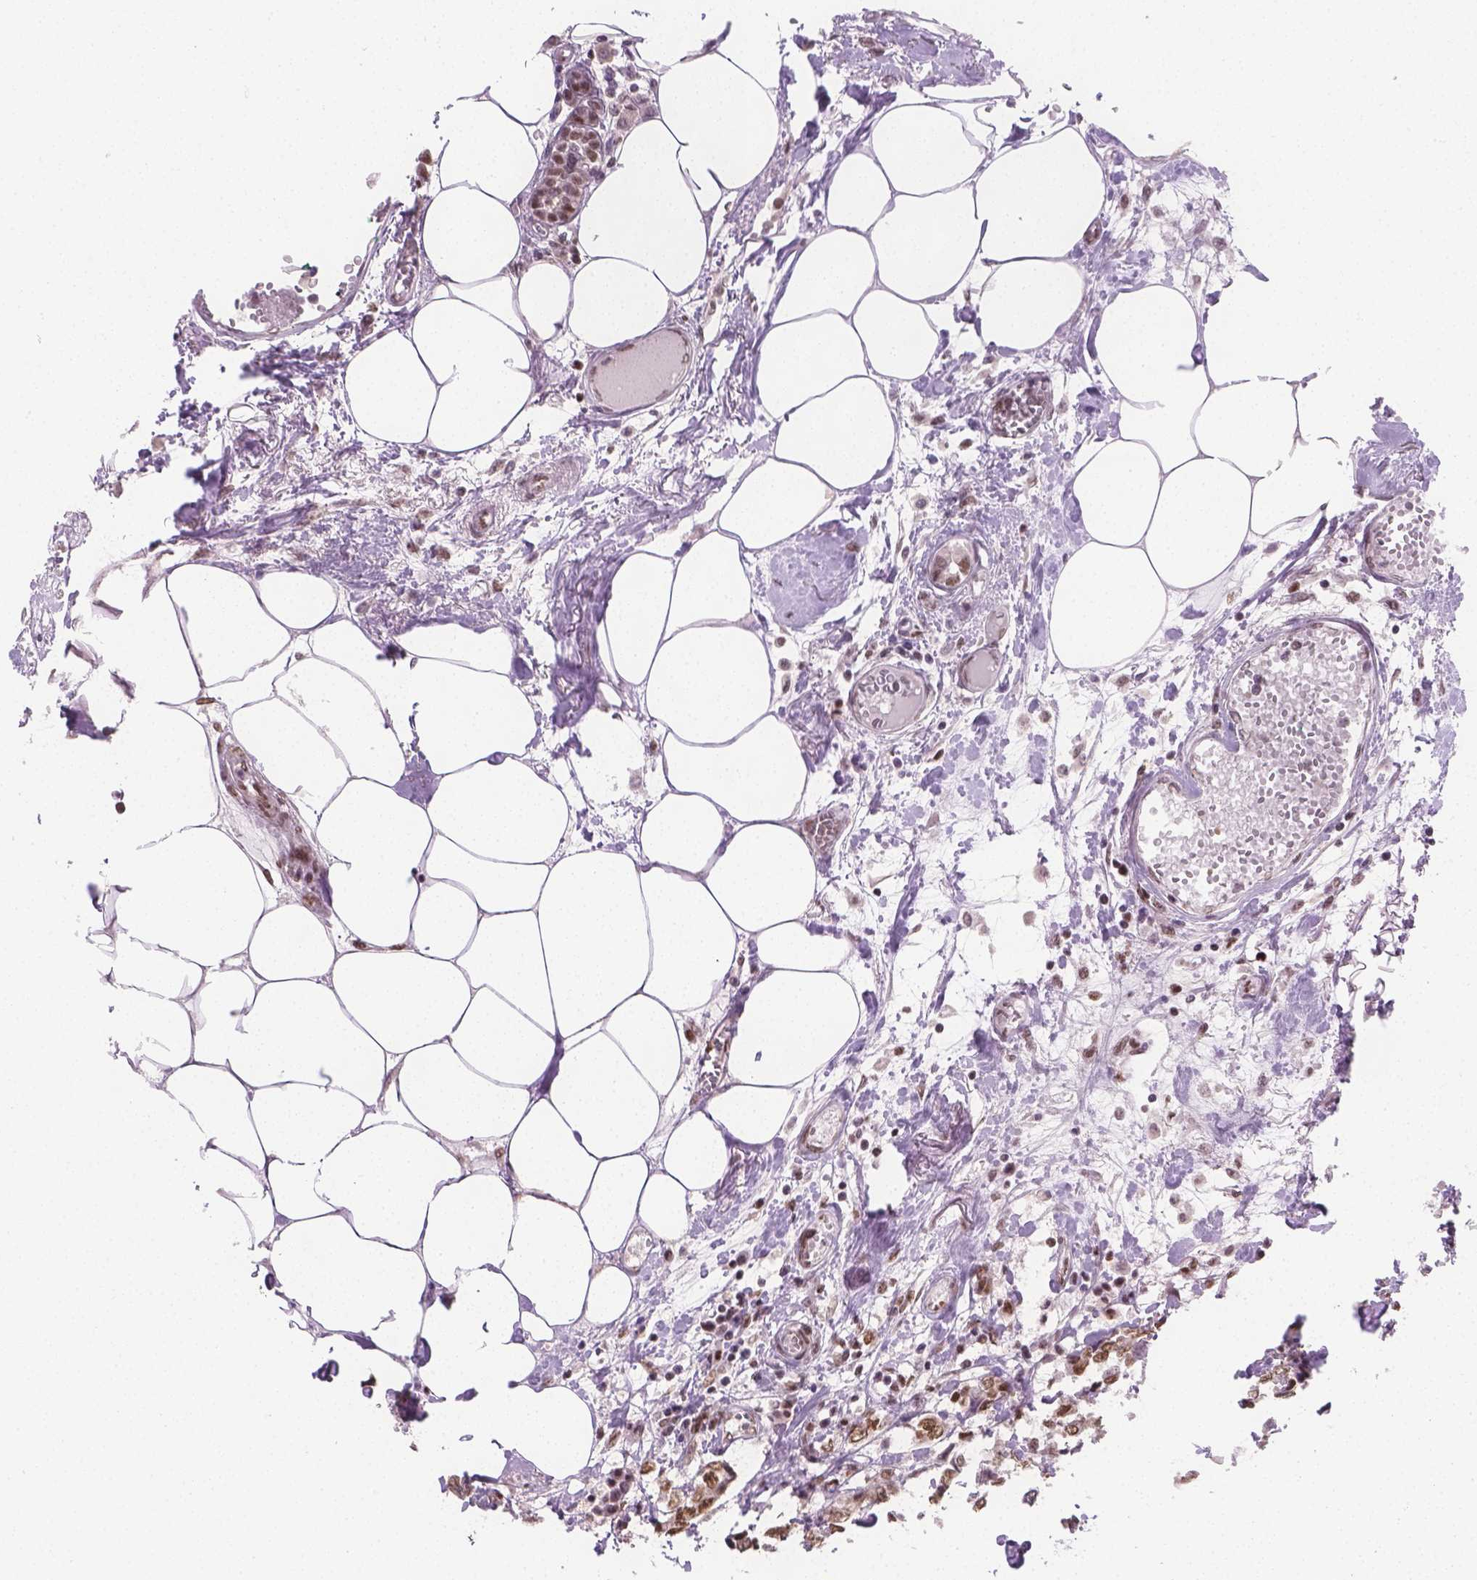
{"staining": {"intensity": "moderate", "quantity": ">75%", "location": "nuclear"}, "tissue": "breast cancer", "cell_type": "Tumor cells", "image_type": "cancer", "snomed": [{"axis": "morphology", "description": "Duct carcinoma"}, {"axis": "topography", "description": "Breast"}], "caption": "Immunohistochemical staining of breast infiltrating ductal carcinoma reveals moderate nuclear protein expression in about >75% of tumor cells. (IHC, brightfield microscopy, high magnification).", "gene": "FANCE", "patient": {"sex": "female", "age": 94}}